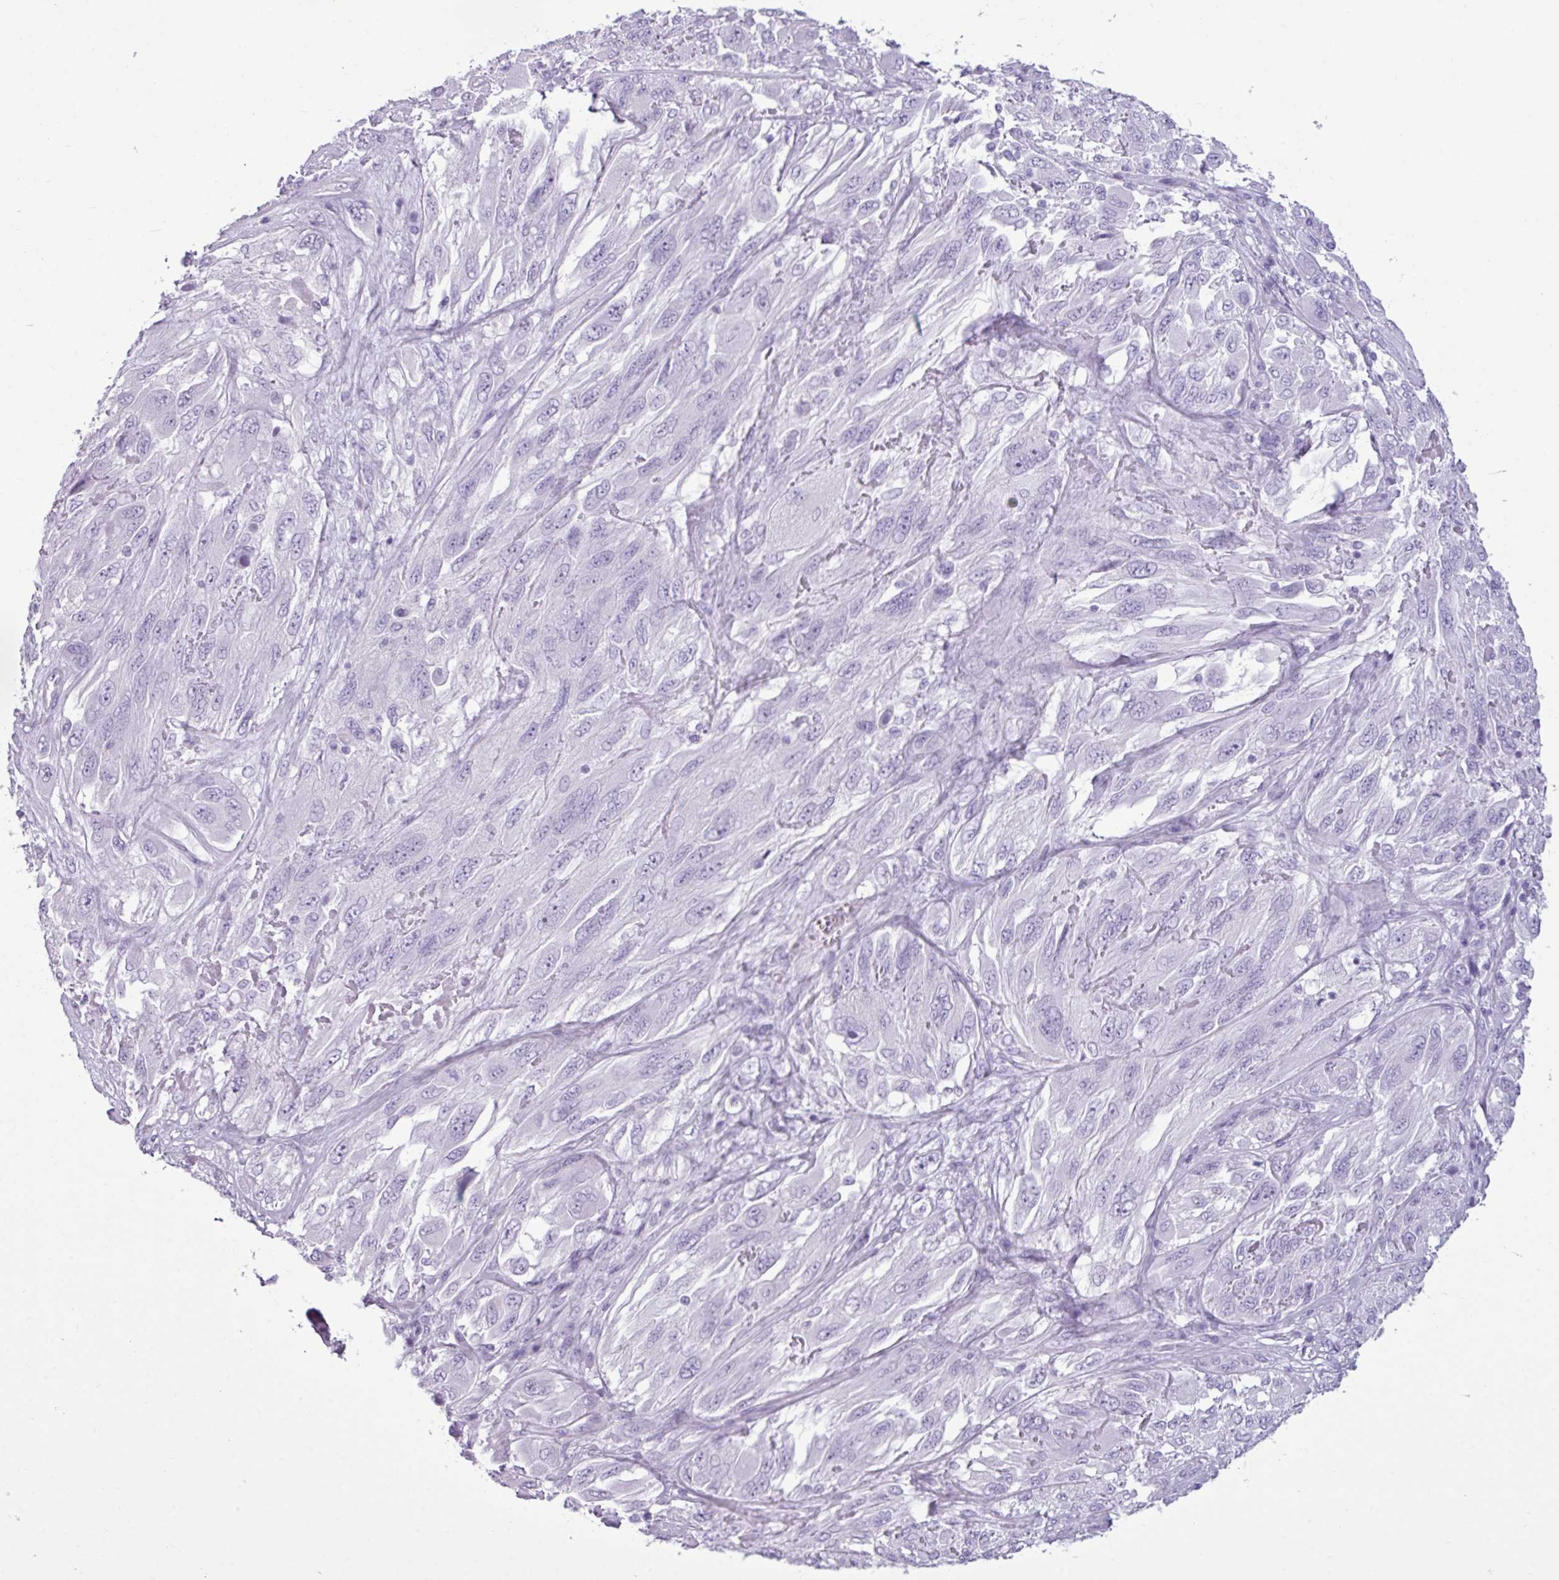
{"staining": {"intensity": "negative", "quantity": "none", "location": "none"}, "tissue": "melanoma", "cell_type": "Tumor cells", "image_type": "cancer", "snomed": [{"axis": "morphology", "description": "Malignant melanoma, NOS"}, {"axis": "topography", "description": "Skin"}], "caption": "DAB immunohistochemical staining of human melanoma reveals no significant expression in tumor cells. Nuclei are stained in blue.", "gene": "AMY1B", "patient": {"sex": "female", "age": 91}}